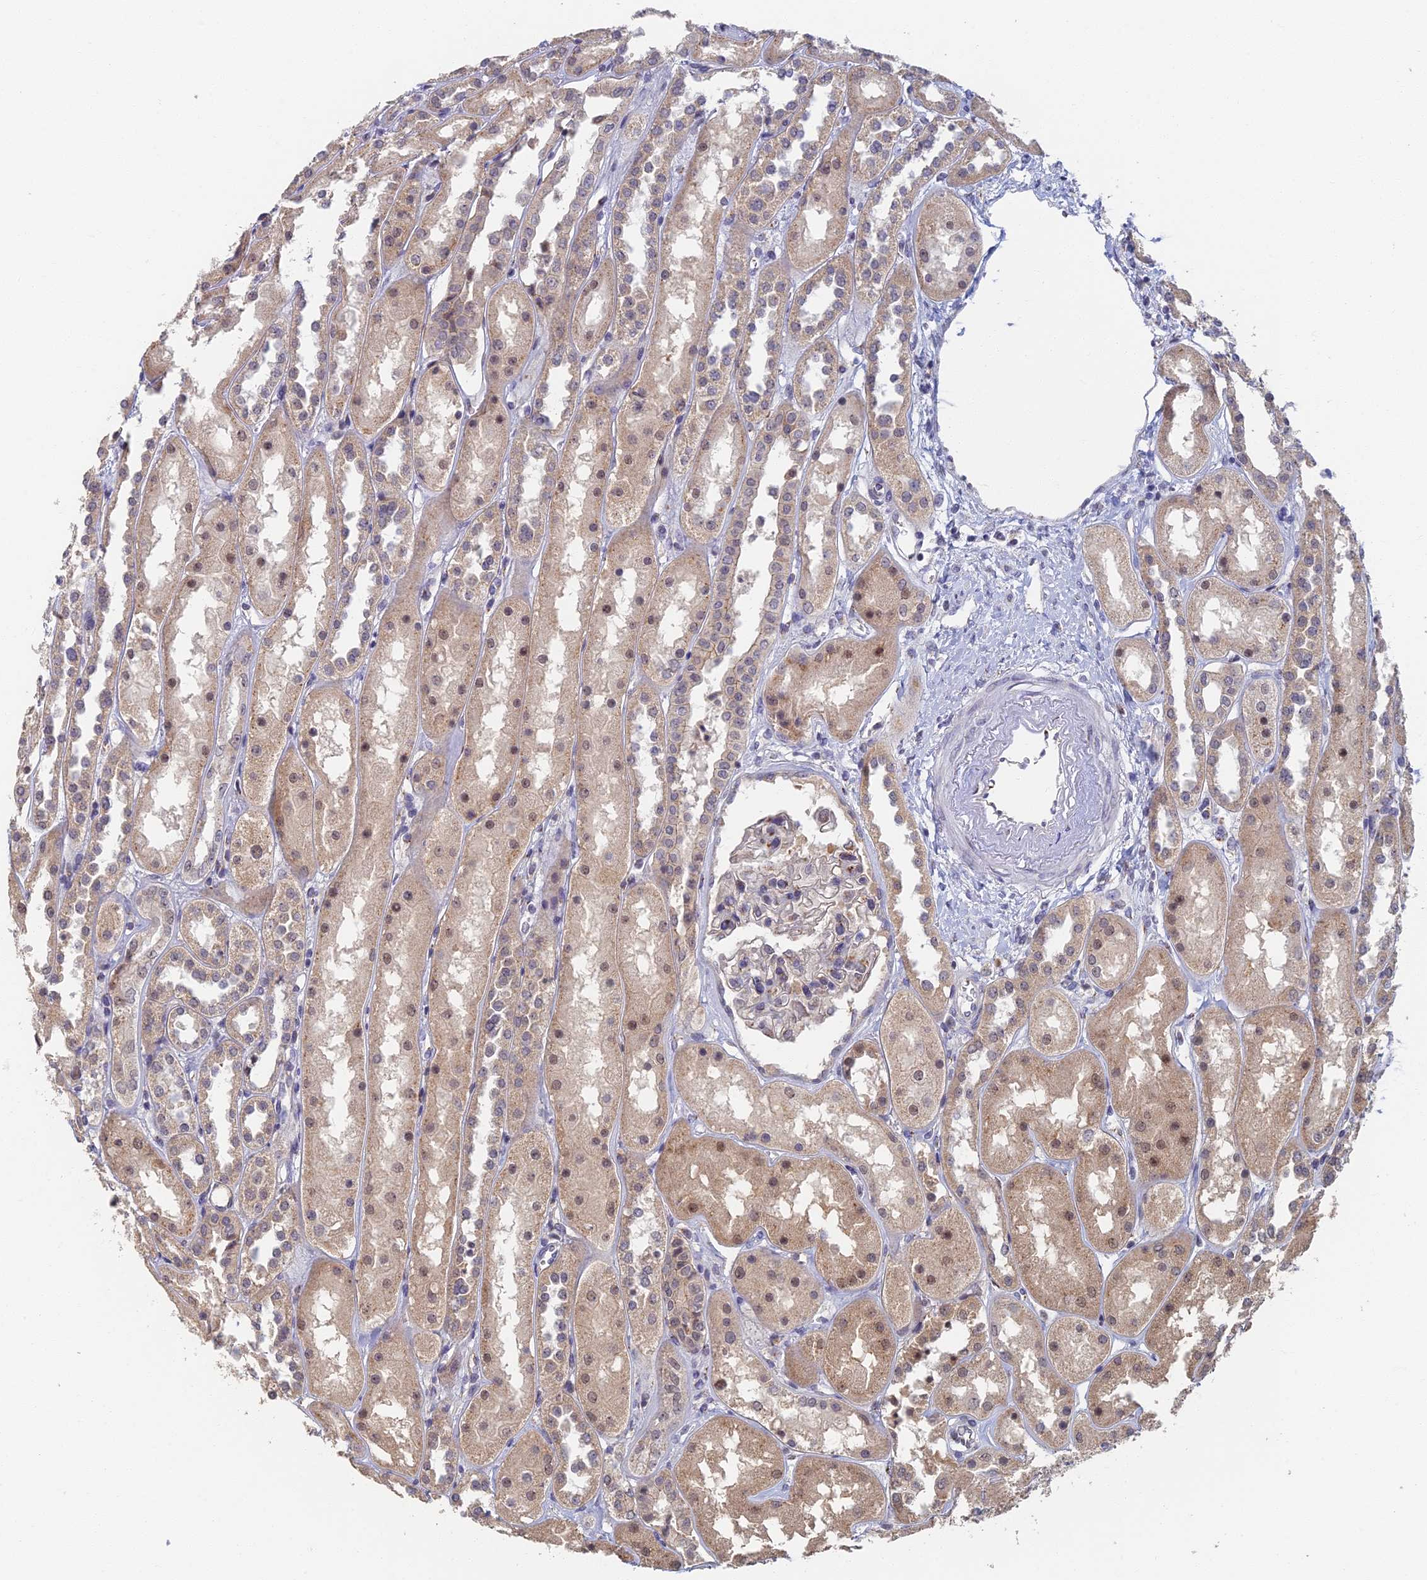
{"staining": {"intensity": "negative", "quantity": "none", "location": "none"}, "tissue": "kidney", "cell_type": "Cells in glomeruli", "image_type": "normal", "snomed": [{"axis": "morphology", "description": "Normal tissue, NOS"}, {"axis": "topography", "description": "Kidney"}], "caption": "Photomicrograph shows no protein expression in cells in glomeruli of benign kidney. The staining was performed using DAB to visualize the protein expression in brown, while the nuclei were stained in blue with hematoxylin (Magnification: 20x).", "gene": "GPATCH1", "patient": {"sex": "male", "age": 70}}